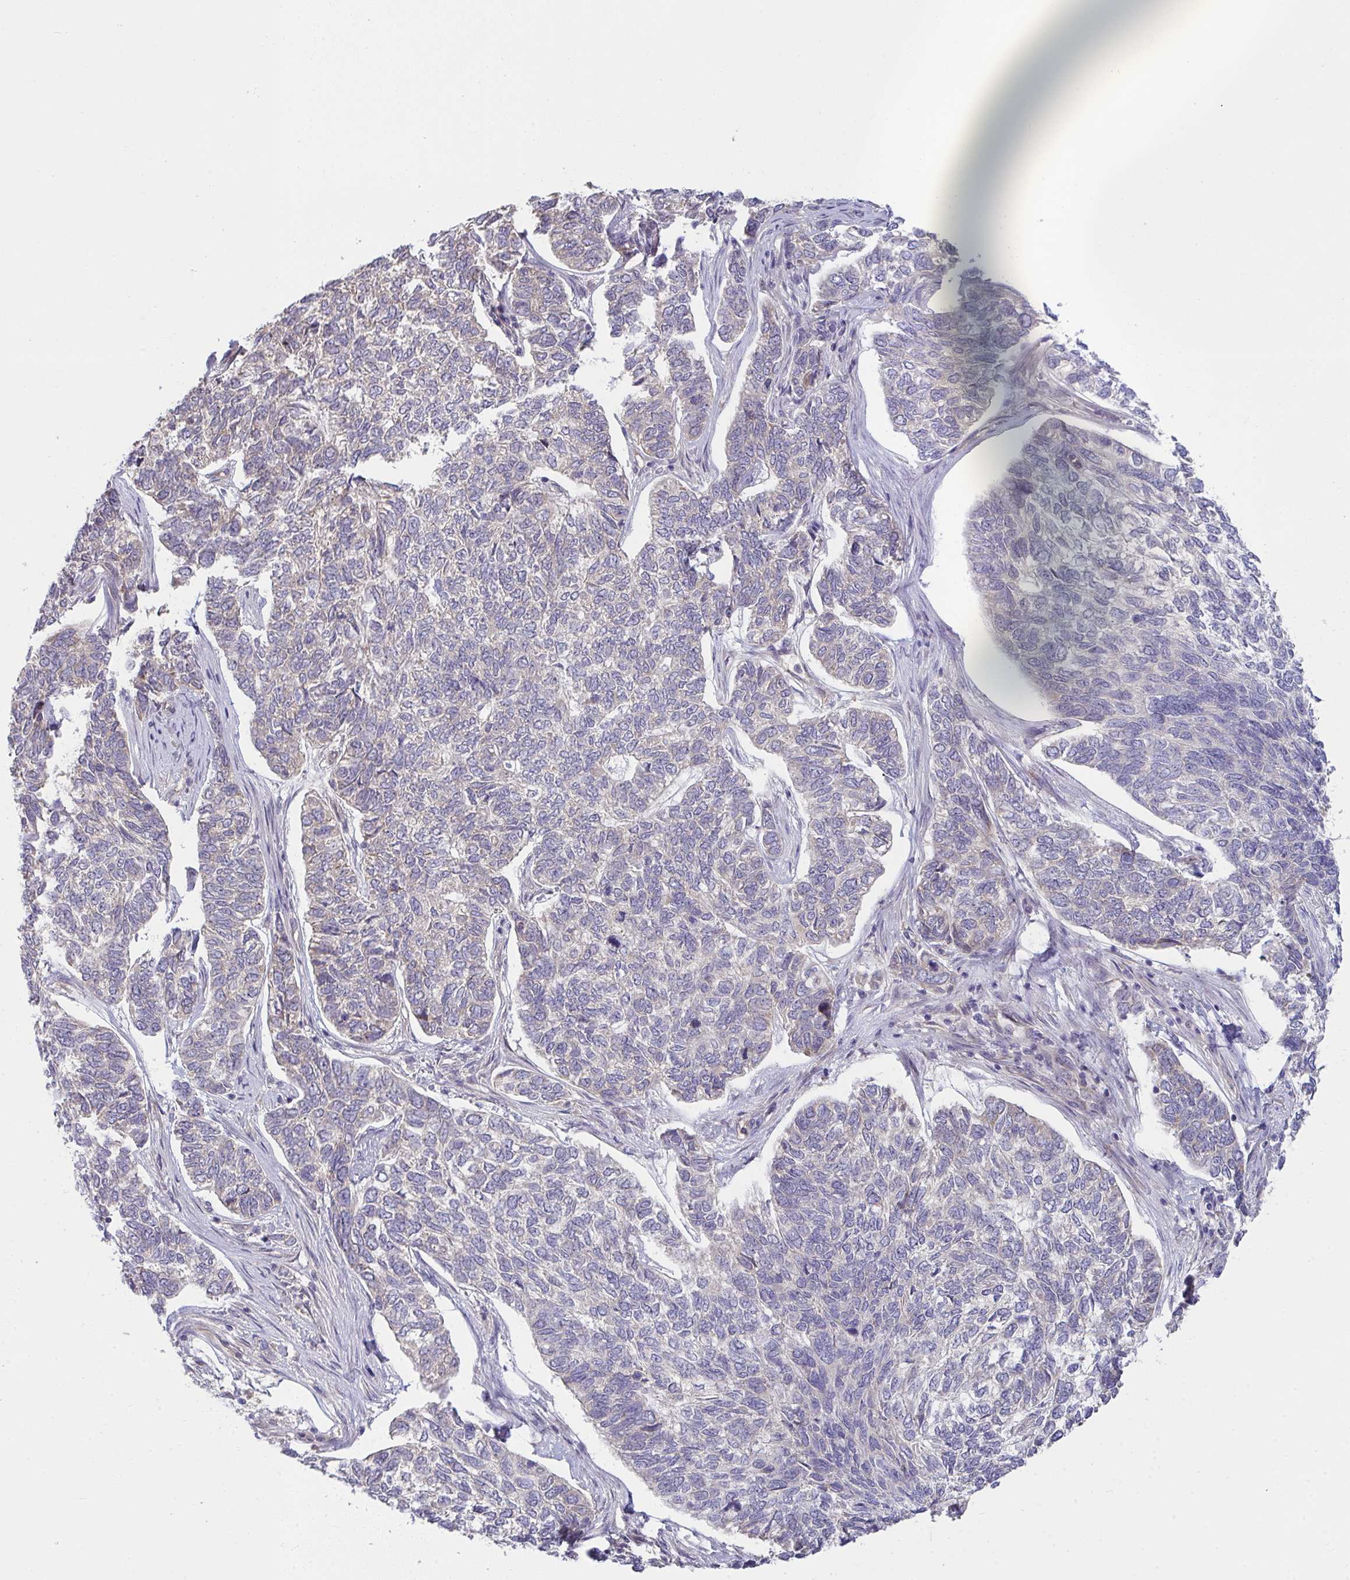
{"staining": {"intensity": "negative", "quantity": "none", "location": "none"}, "tissue": "skin cancer", "cell_type": "Tumor cells", "image_type": "cancer", "snomed": [{"axis": "morphology", "description": "Basal cell carcinoma"}, {"axis": "topography", "description": "Skin"}], "caption": "DAB (3,3'-diaminobenzidine) immunohistochemical staining of basal cell carcinoma (skin) shows no significant expression in tumor cells.", "gene": "CASP9", "patient": {"sex": "female", "age": 65}}